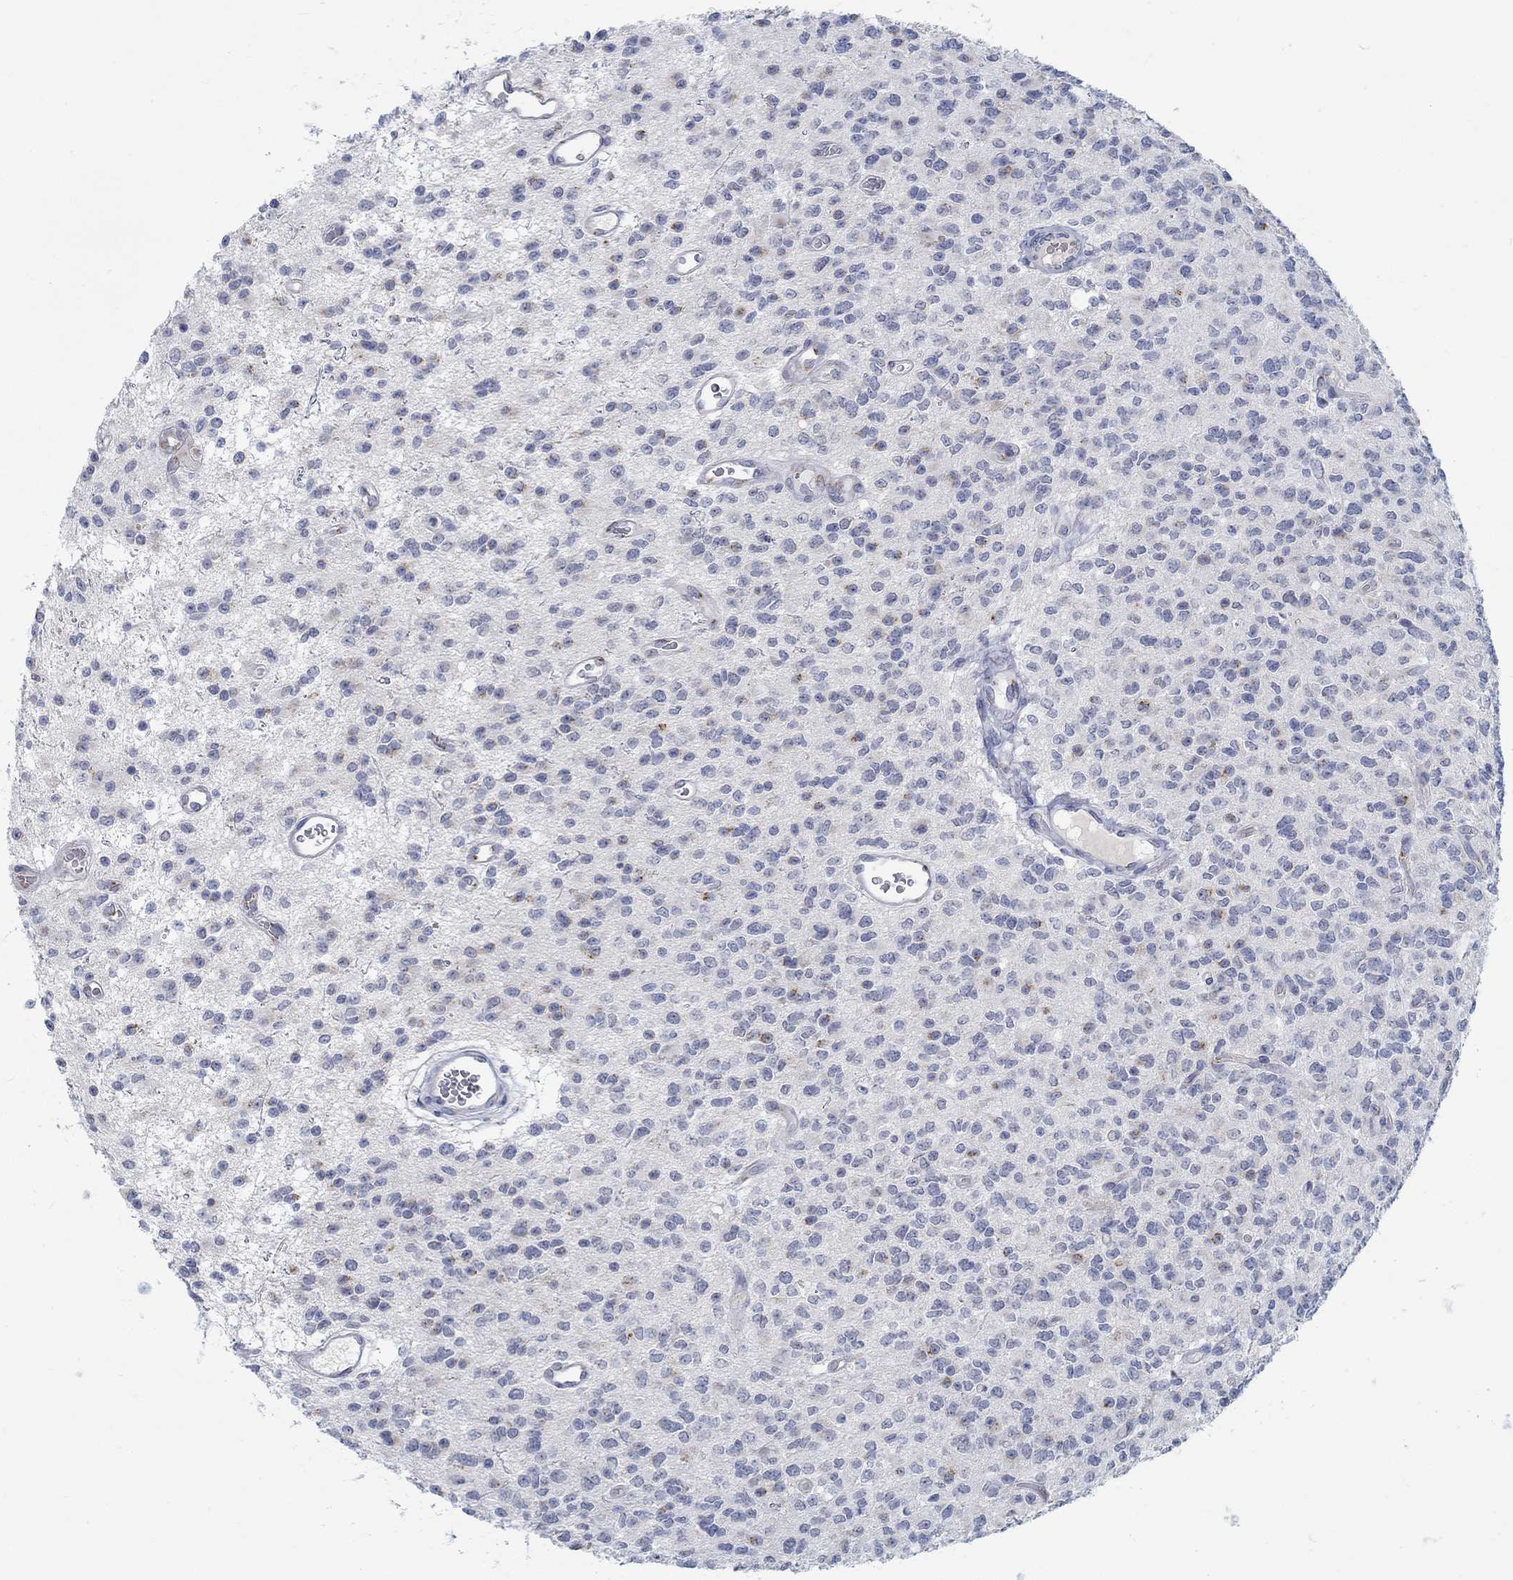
{"staining": {"intensity": "negative", "quantity": "none", "location": "none"}, "tissue": "glioma", "cell_type": "Tumor cells", "image_type": "cancer", "snomed": [{"axis": "morphology", "description": "Glioma, malignant, Low grade"}, {"axis": "topography", "description": "Brain"}], "caption": "Glioma stained for a protein using immunohistochemistry displays no staining tumor cells.", "gene": "TEKT4", "patient": {"sex": "female", "age": 45}}